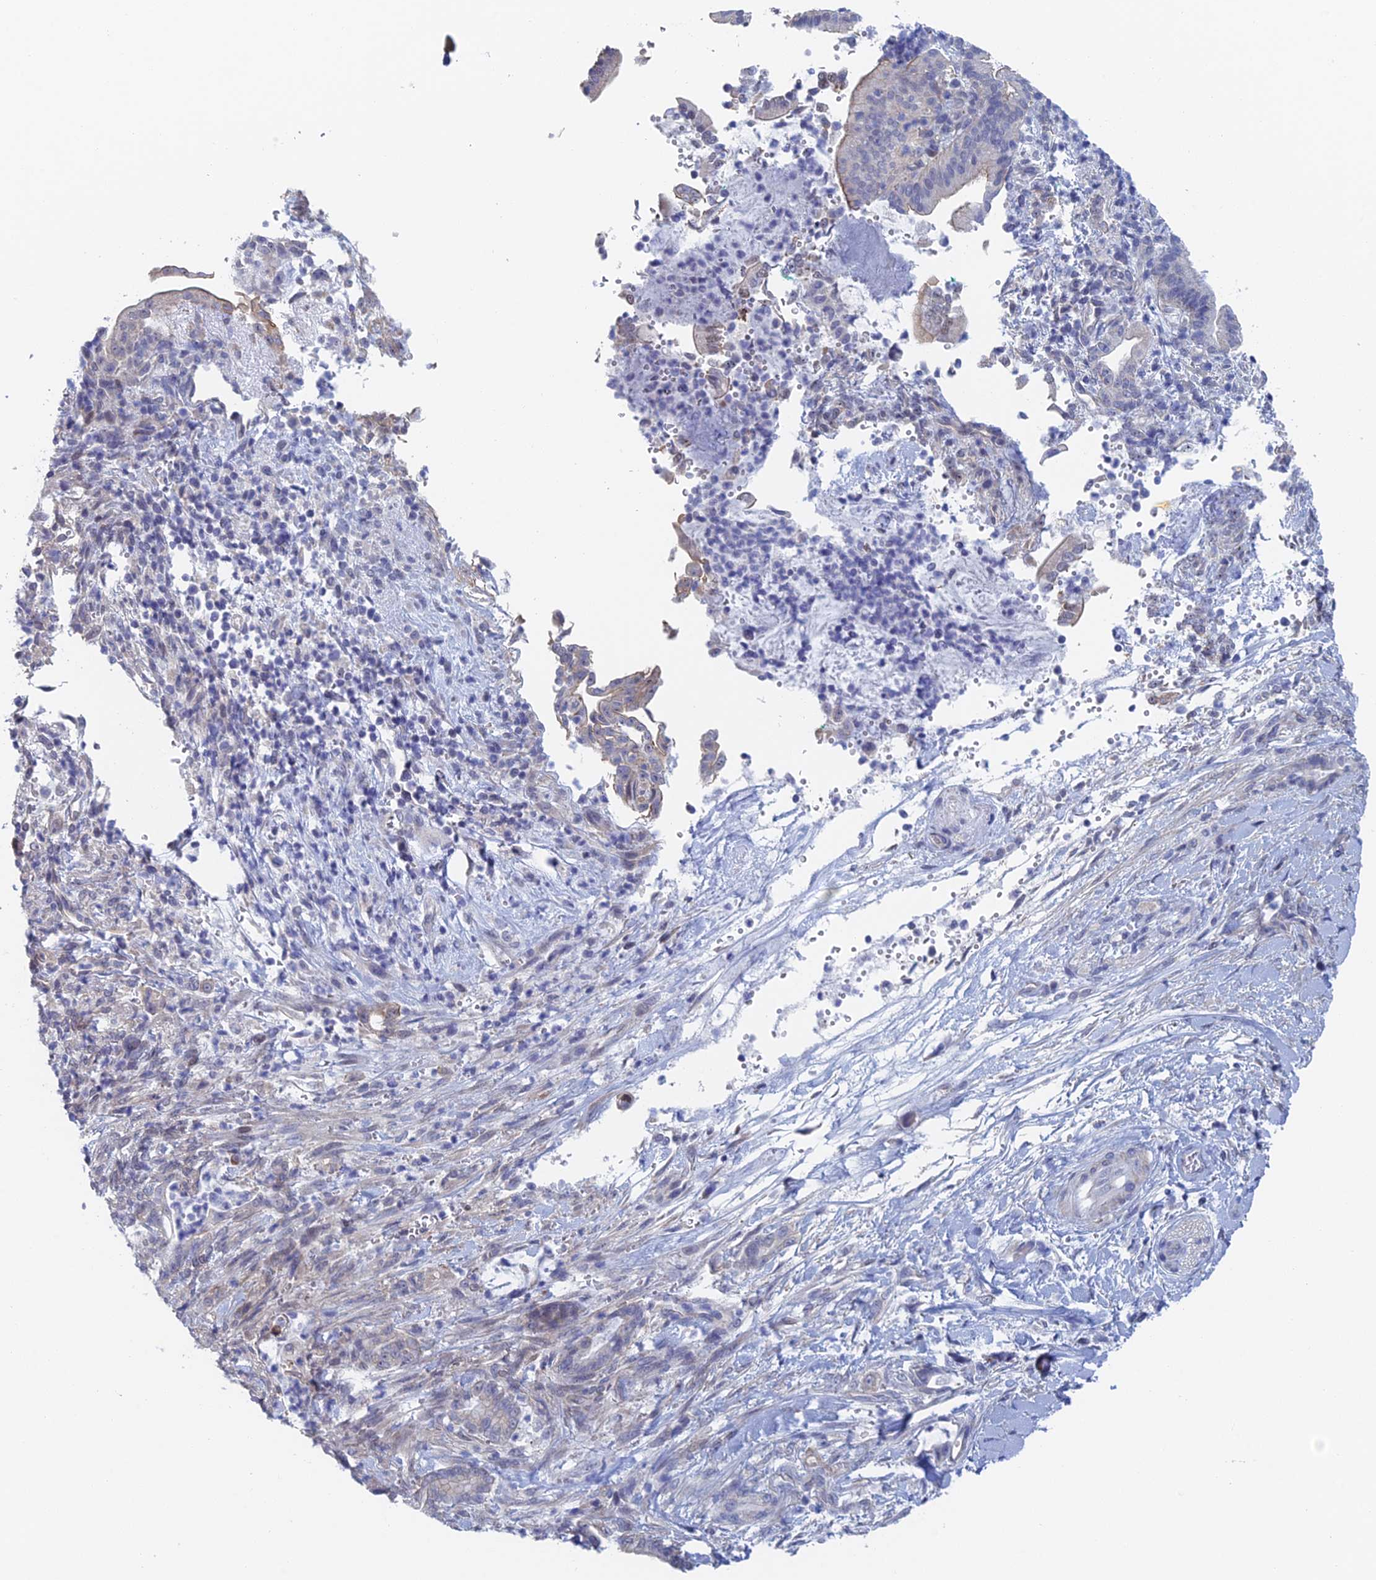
{"staining": {"intensity": "negative", "quantity": "none", "location": "none"}, "tissue": "pancreatic cancer", "cell_type": "Tumor cells", "image_type": "cancer", "snomed": [{"axis": "morphology", "description": "Normal tissue, NOS"}, {"axis": "morphology", "description": "Adenocarcinoma, NOS"}, {"axis": "topography", "description": "Pancreas"}], "caption": "Tumor cells show no significant protein positivity in pancreatic adenocarcinoma. (DAB (3,3'-diaminobenzidine) immunohistochemistry with hematoxylin counter stain).", "gene": "GMNC", "patient": {"sex": "female", "age": 55}}